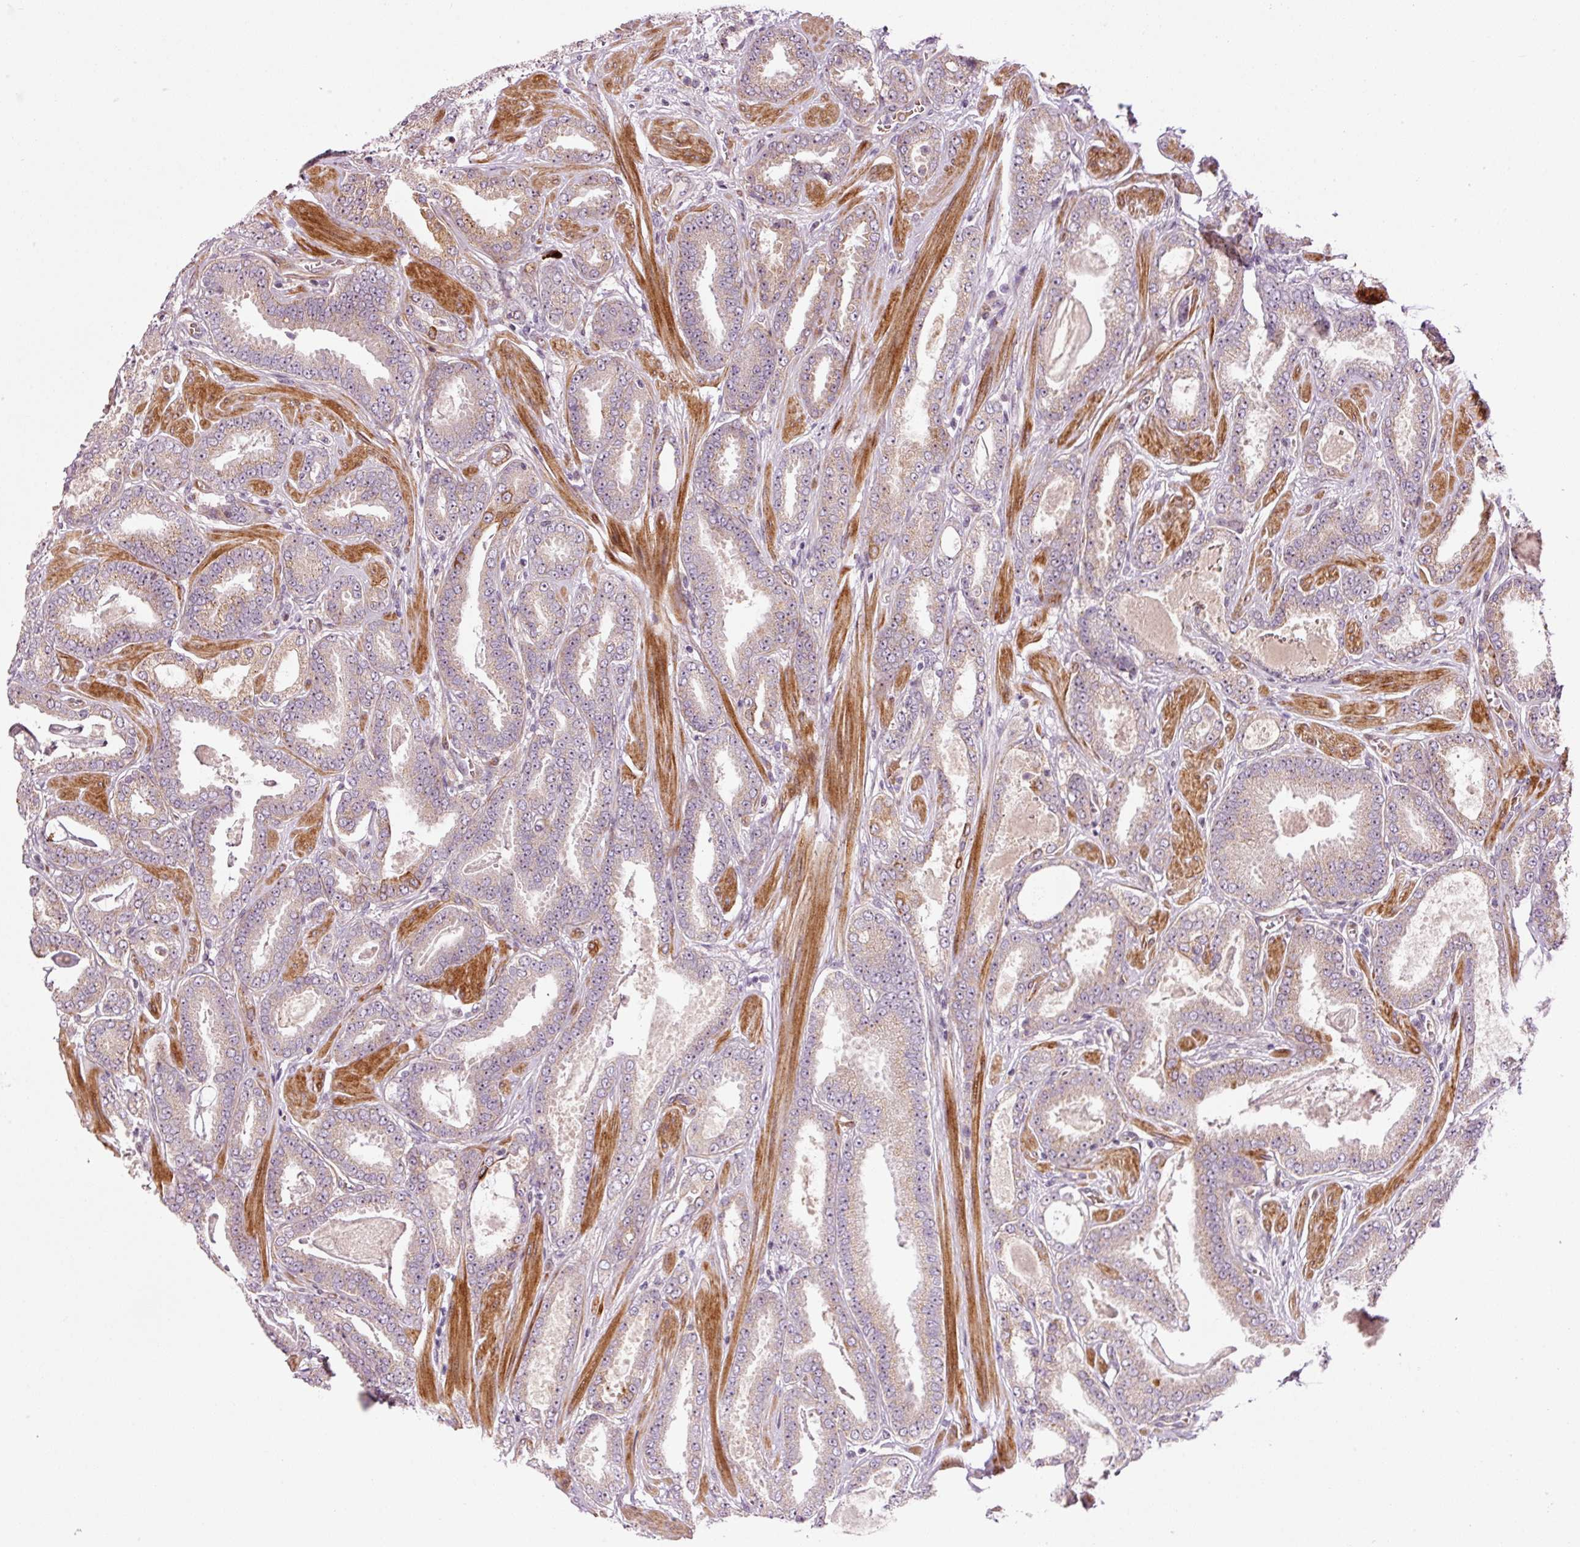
{"staining": {"intensity": "weak", "quantity": "25%-75%", "location": "cytoplasmic/membranous"}, "tissue": "prostate cancer", "cell_type": "Tumor cells", "image_type": "cancer", "snomed": [{"axis": "morphology", "description": "Adenocarcinoma, Low grade"}, {"axis": "topography", "description": "Prostate"}], "caption": "Protein analysis of prostate adenocarcinoma (low-grade) tissue displays weak cytoplasmic/membranous expression in about 25%-75% of tumor cells.", "gene": "ANKRD20A1", "patient": {"sex": "male", "age": 42}}